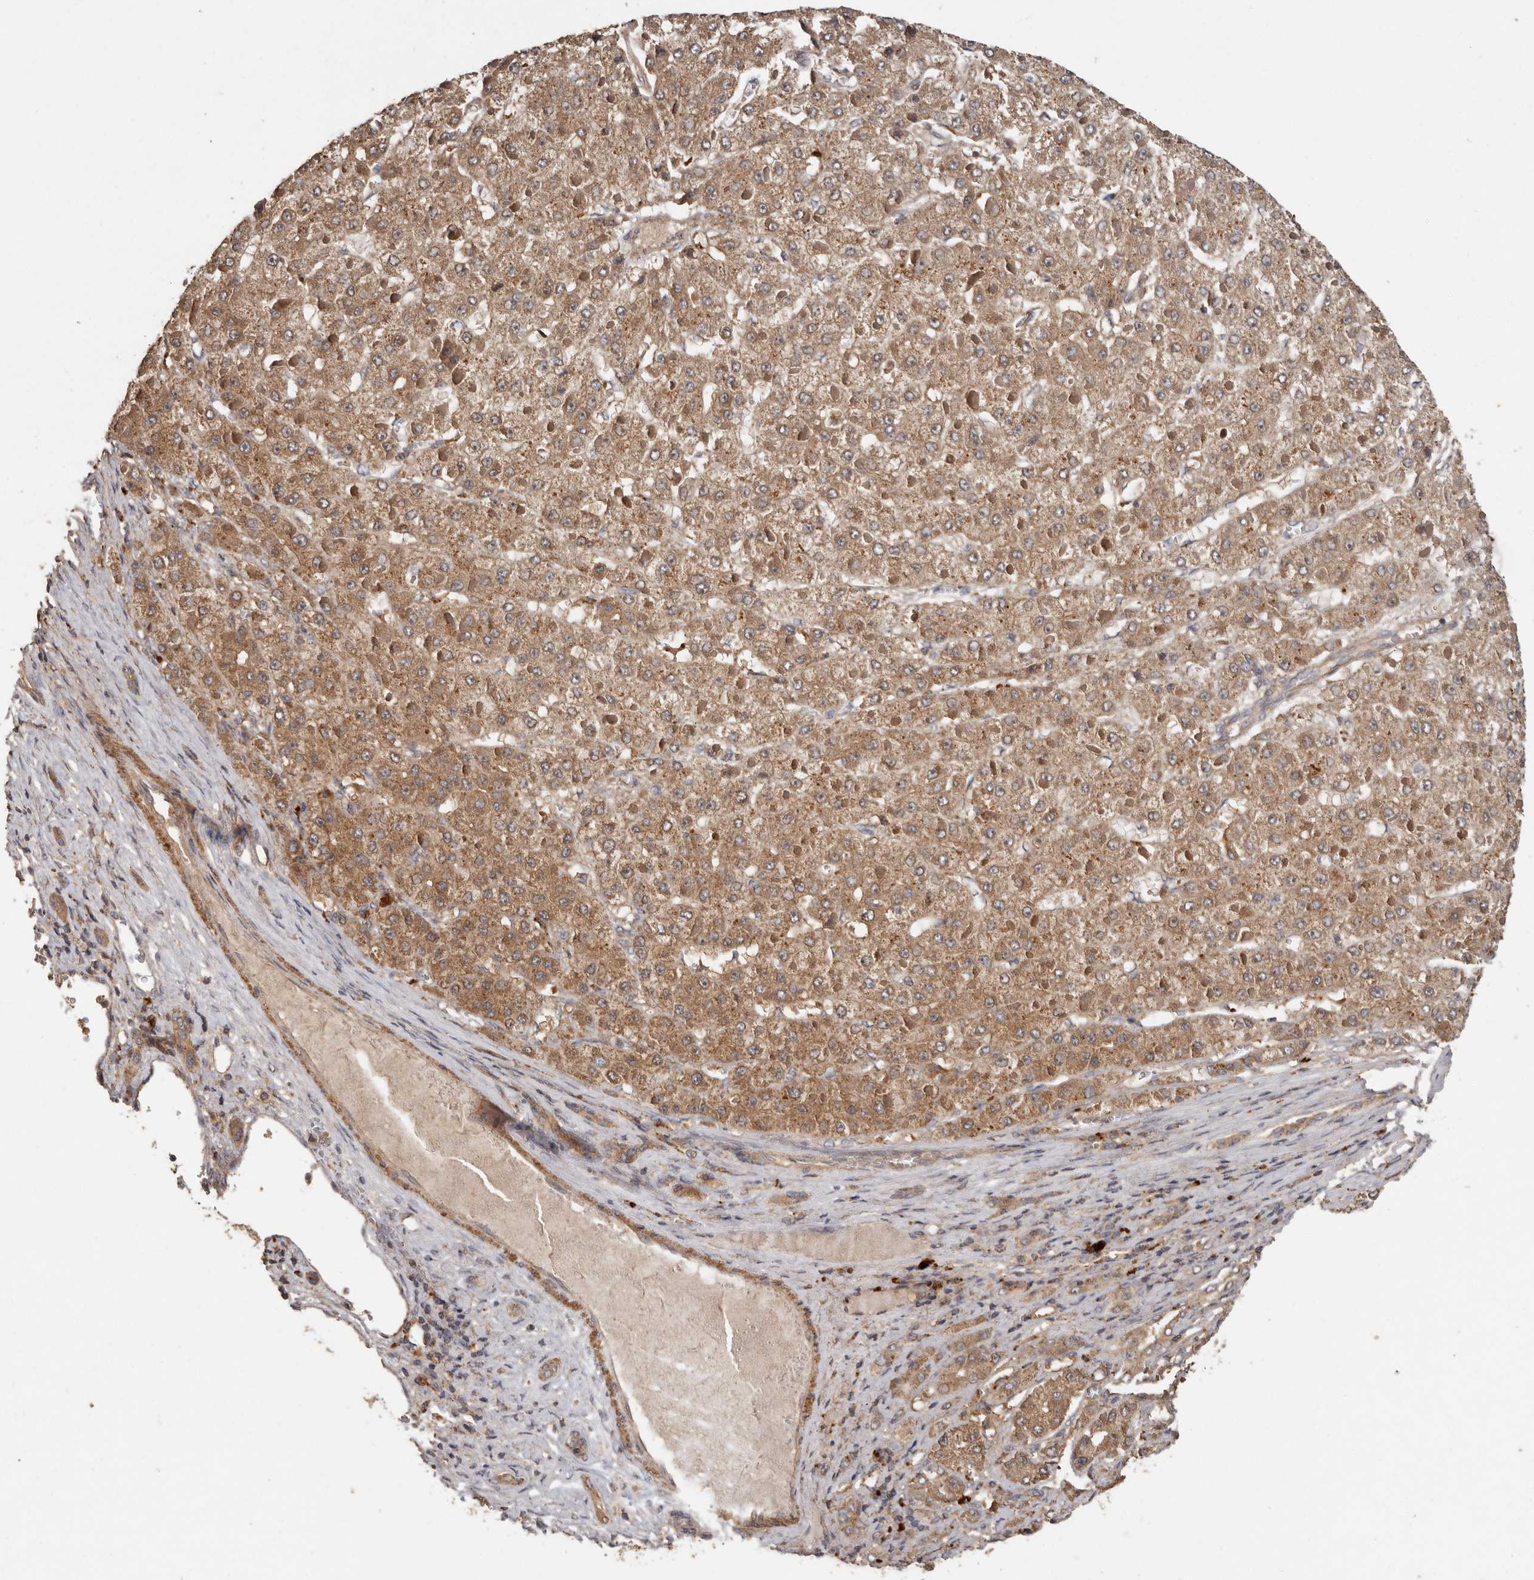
{"staining": {"intensity": "moderate", "quantity": ">75%", "location": "cytoplasmic/membranous,nuclear"}, "tissue": "liver cancer", "cell_type": "Tumor cells", "image_type": "cancer", "snomed": [{"axis": "morphology", "description": "Carcinoma, Hepatocellular, NOS"}, {"axis": "topography", "description": "Liver"}], "caption": "Human liver hepatocellular carcinoma stained for a protein (brown) reveals moderate cytoplasmic/membranous and nuclear positive expression in about >75% of tumor cells.", "gene": "RWDD1", "patient": {"sex": "female", "age": 73}}